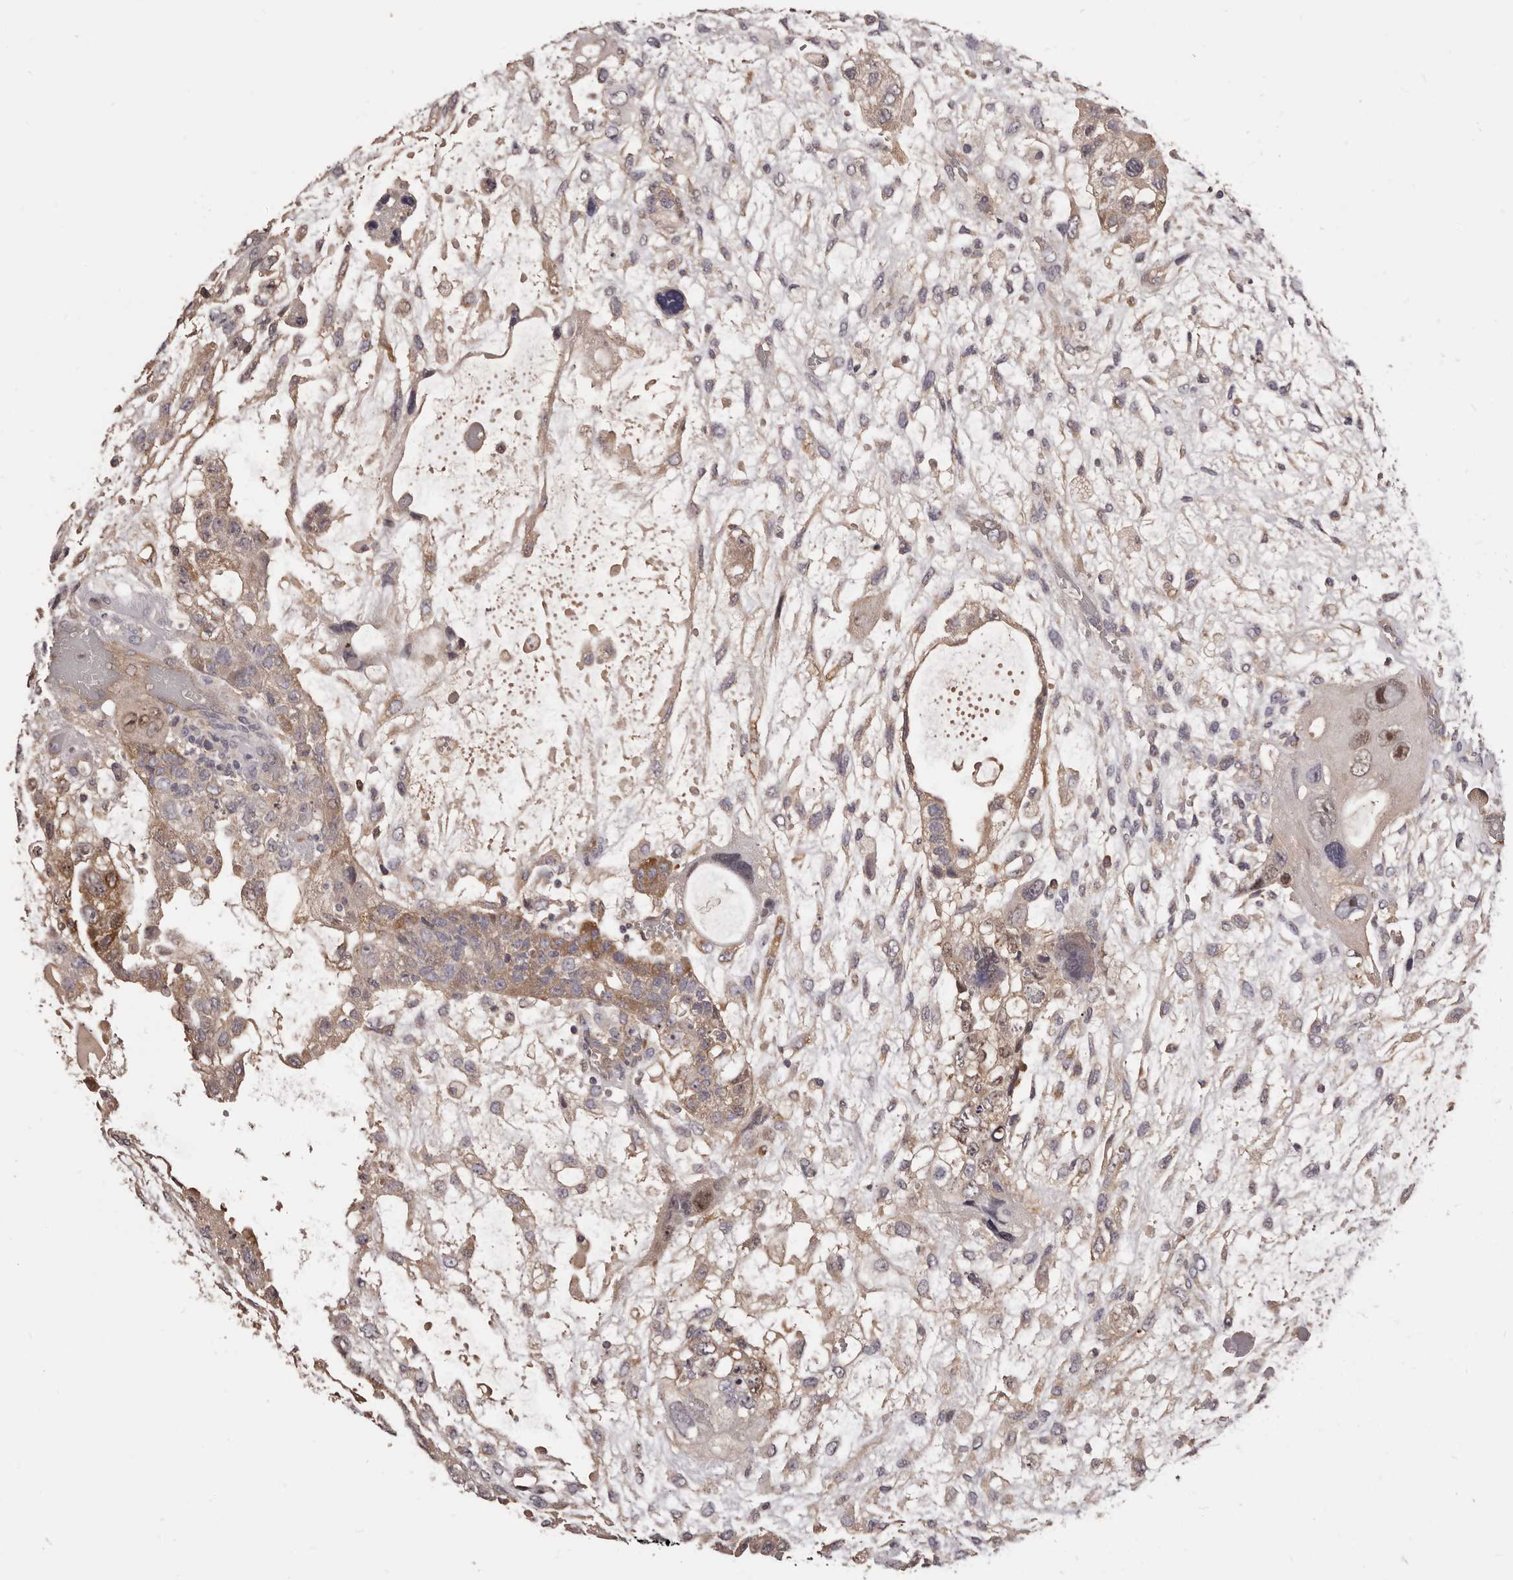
{"staining": {"intensity": "moderate", "quantity": ">75%", "location": "cytoplasmic/membranous"}, "tissue": "testis cancer", "cell_type": "Tumor cells", "image_type": "cancer", "snomed": [{"axis": "morphology", "description": "Carcinoma, Embryonal, NOS"}, {"axis": "topography", "description": "Testis"}], "caption": "Immunohistochemical staining of embryonal carcinoma (testis) reveals medium levels of moderate cytoplasmic/membranous protein expression in approximately >75% of tumor cells.", "gene": "LTV1", "patient": {"sex": "male", "age": 36}}